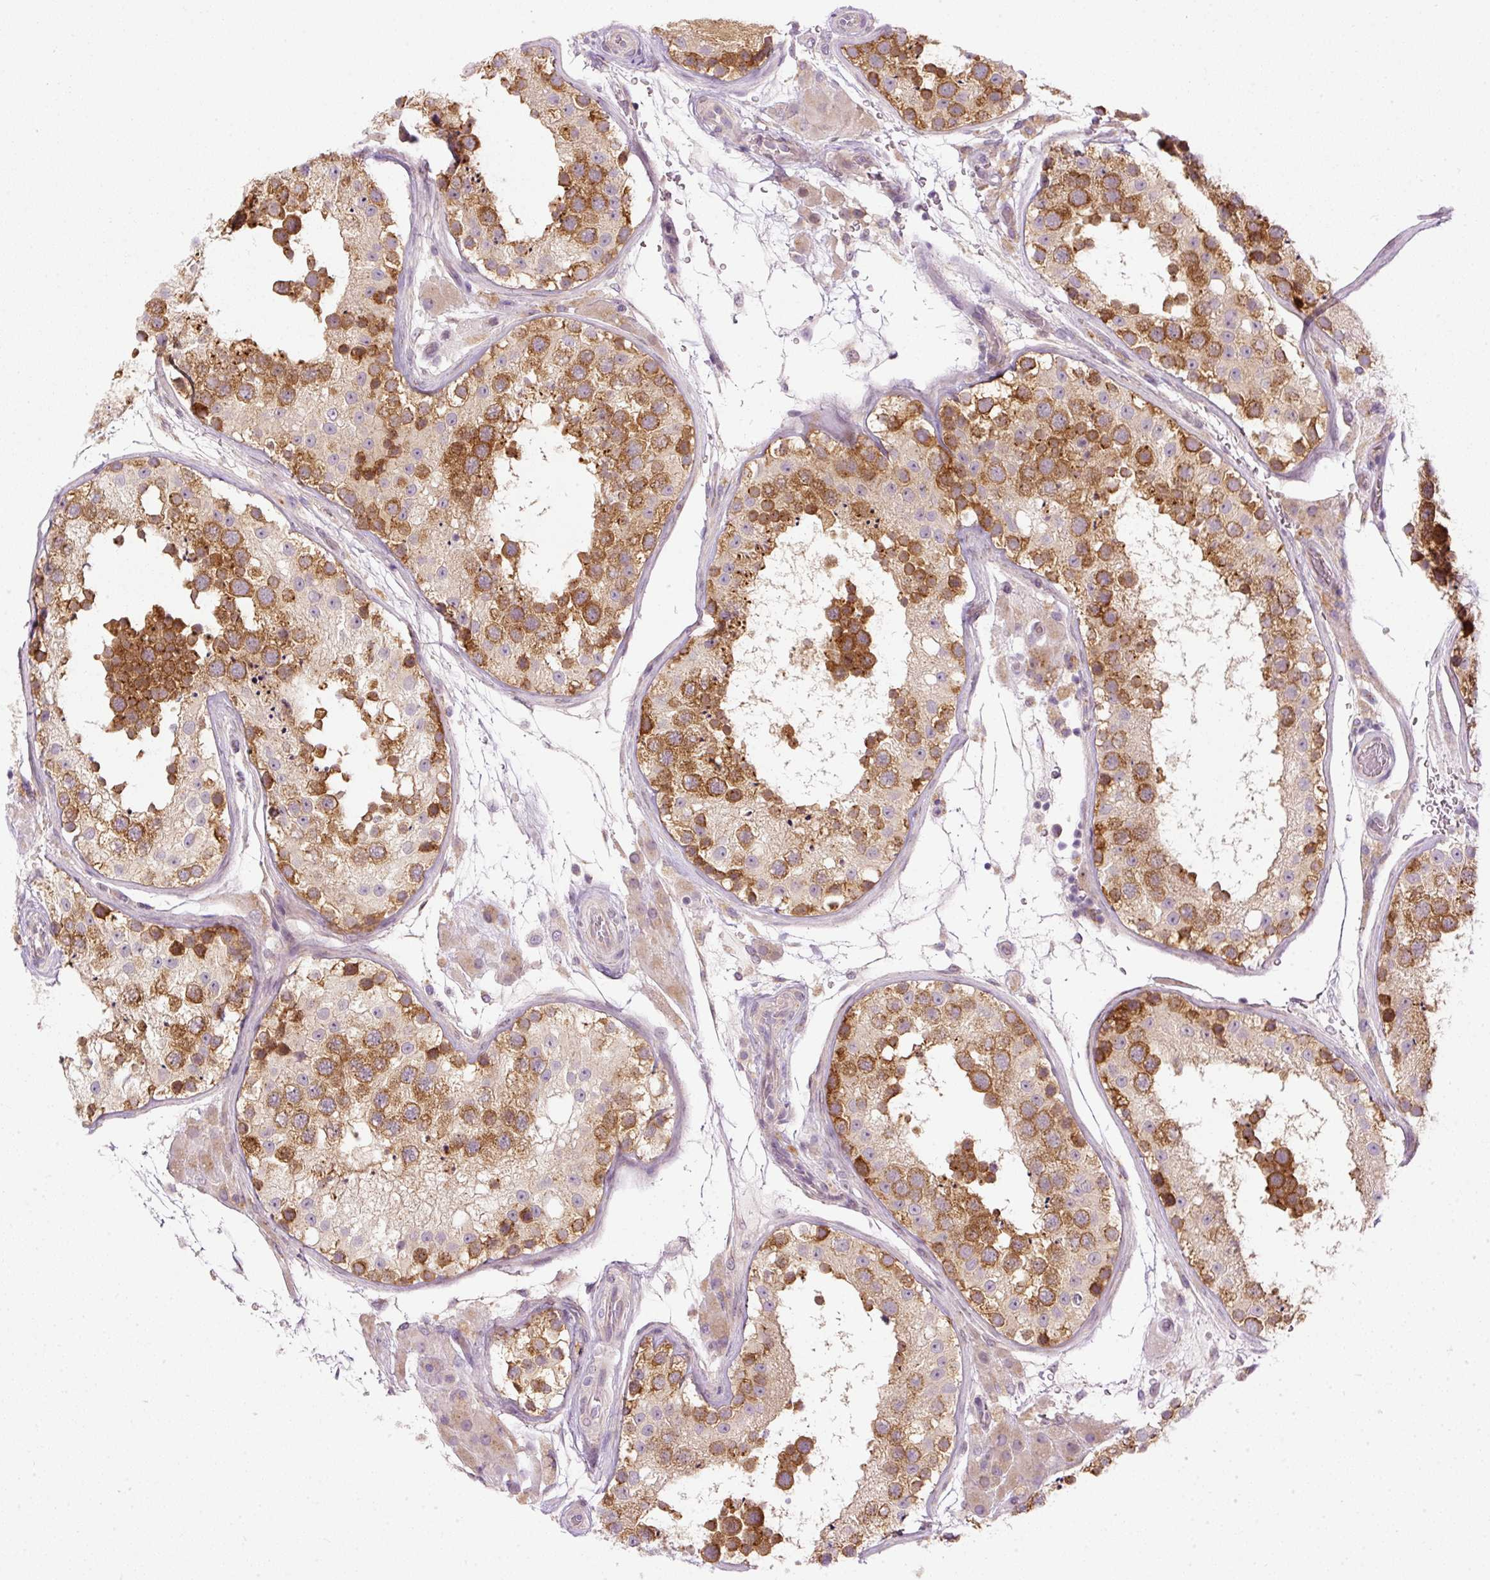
{"staining": {"intensity": "strong", "quantity": "25%-75%", "location": "cytoplasmic/membranous"}, "tissue": "testis", "cell_type": "Cells in seminiferous ducts", "image_type": "normal", "snomed": [{"axis": "morphology", "description": "Normal tissue, NOS"}, {"axis": "topography", "description": "Testis"}], "caption": "A brown stain labels strong cytoplasmic/membranous staining of a protein in cells in seminiferous ducts of normal human testis.", "gene": "MZT2A", "patient": {"sex": "male", "age": 26}}